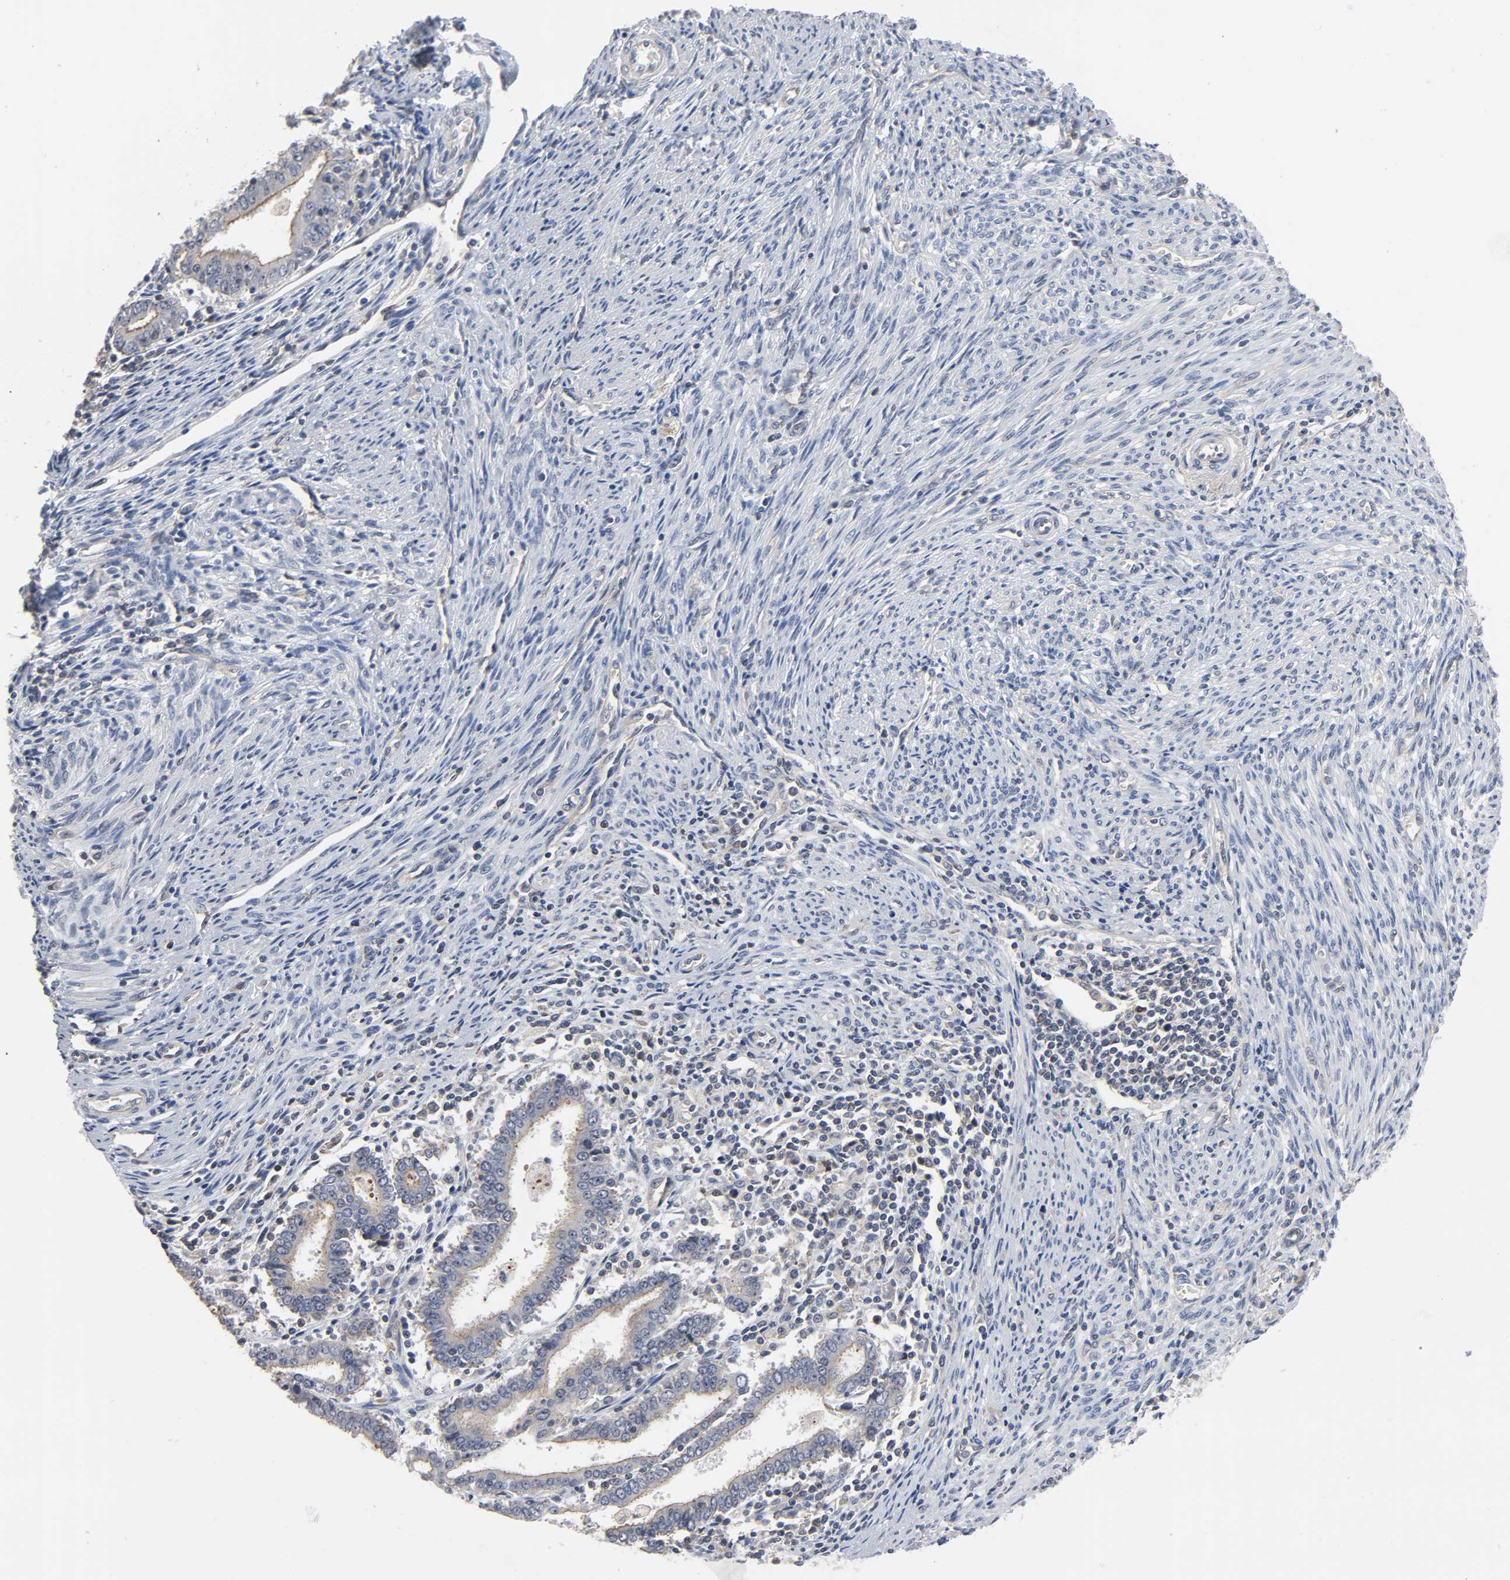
{"staining": {"intensity": "weak", "quantity": "<25%", "location": "cytoplasmic/membranous"}, "tissue": "endometrial cancer", "cell_type": "Tumor cells", "image_type": "cancer", "snomed": [{"axis": "morphology", "description": "Adenocarcinoma, NOS"}, {"axis": "topography", "description": "Uterus"}], "caption": "Endometrial cancer (adenocarcinoma) was stained to show a protein in brown. There is no significant expression in tumor cells.", "gene": "DDX10", "patient": {"sex": "female", "age": 83}}